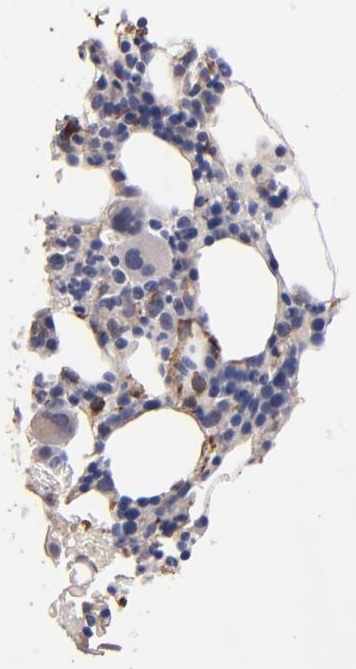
{"staining": {"intensity": "moderate", "quantity": "<25%", "location": "cytoplasmic/membranous"}, "tissue": "bone marrow", "cell_type": "Hematopoietic cells", "image_type": "normal", "snomed": [{"axis": "morphology", "description": "Normal tissue, NOS"}, {"axis": "topography", "description": "Bone marrow"}], "caption": "Bone marrow stained with IHC shows moderate cytoplasmic/membranous expression in about <25% of hematopoietic cells. (DAB (3,3'-diaminobenzidine) = brown stain, brightfield microscopy at high magnification).", "gene": "PGRMC1", "patient": {"sex": "female", "age": 84}}